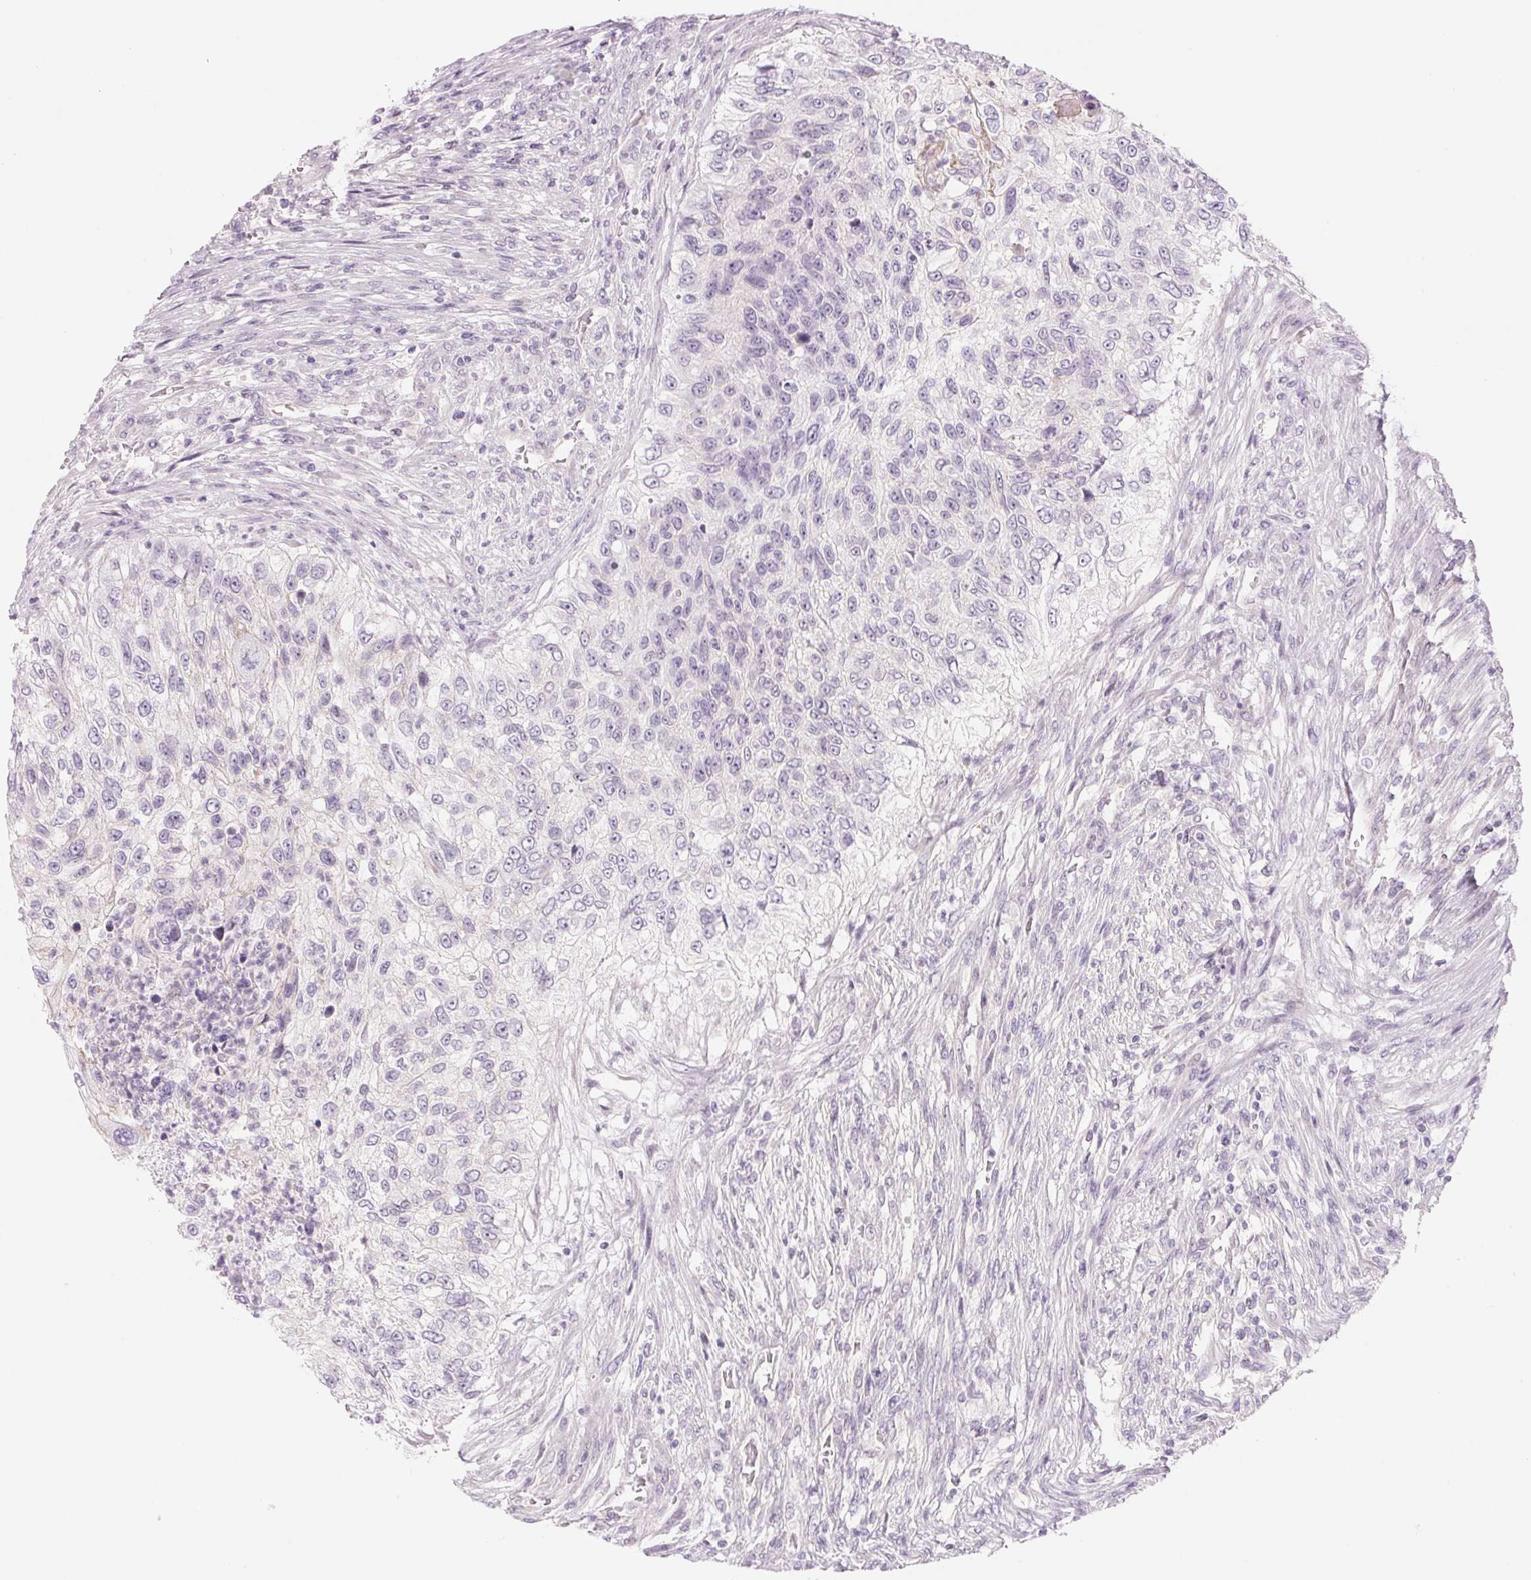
{"staining": {"intensity": "negative", "quantity": "none", "location": "none"}, "tissue": "urothelial cancer", "cell_type": "Tumor cells", "image_type": "cancer", "snomed": [{"axis": "morphology", "description": "Urothelial carcinoma, High grade"}, {"axis": "topography", "description": "Urinary bladder"}], "caption": "High magnification brightfield microscopy of high-grade urothelial carcinoma stained with DAB (brown) and counterstained with hematoxylin (blue): tumor cells show no significant expression.", "gene": "CCDC168", "patient": {"sex": "female", "age": 60}}